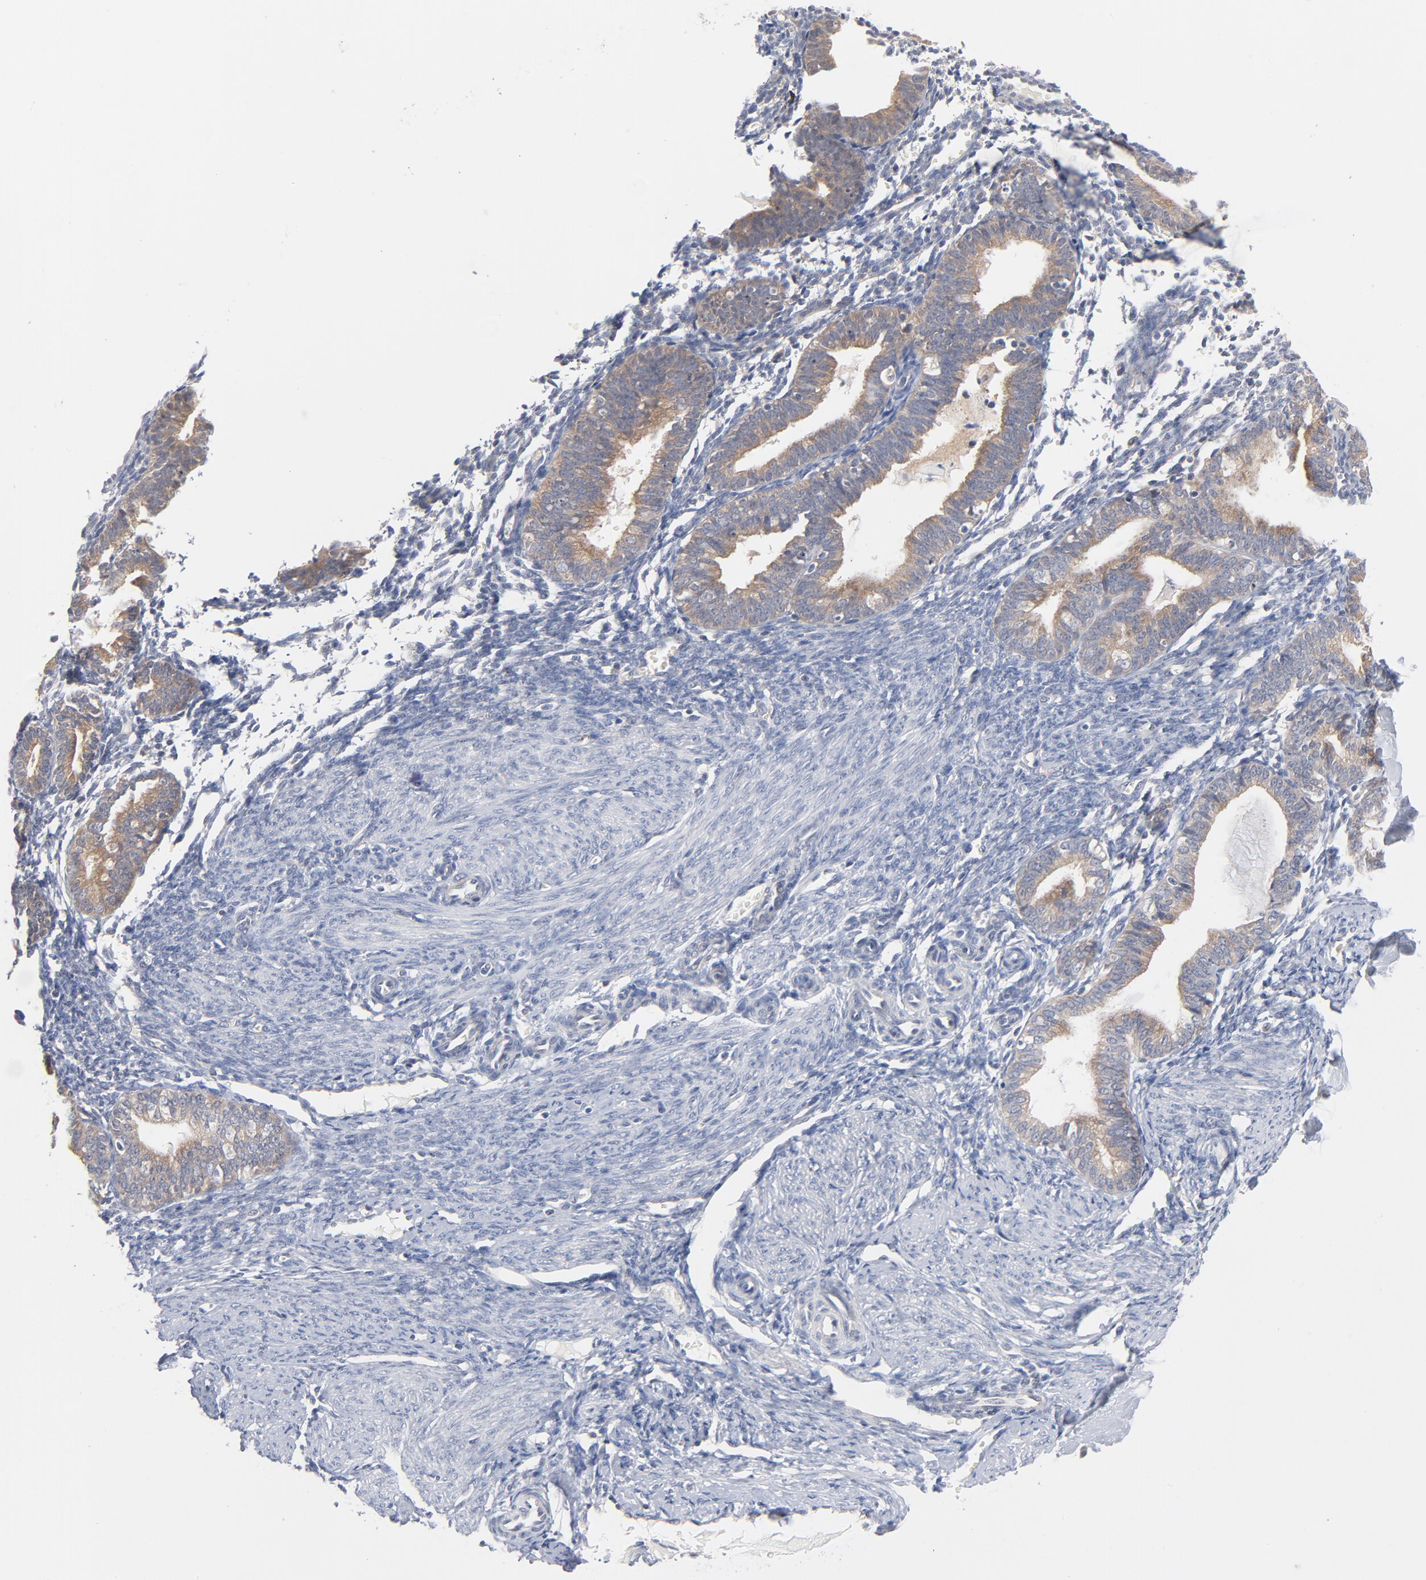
{"staining": {"intensity": "negative", "quantity": "none", "location": "none"}, "tissue": "endometrium", "cell_type": "Cells in endometrial stroma", "image_type": "normal", "snomed": [{"axis": "morphology", "description": "Normal tissue, NOS"}, {"axis": "topography", "description": "Endometrium"}], "caption": "An IHC photomicrograph of normal endometrium is shown. There is no staining in cells in endometrial stroma of endometrium. Nuclei are stained in blue.", "gene": "UBL4A", "patient": {"sex": "female", "age": 61}}